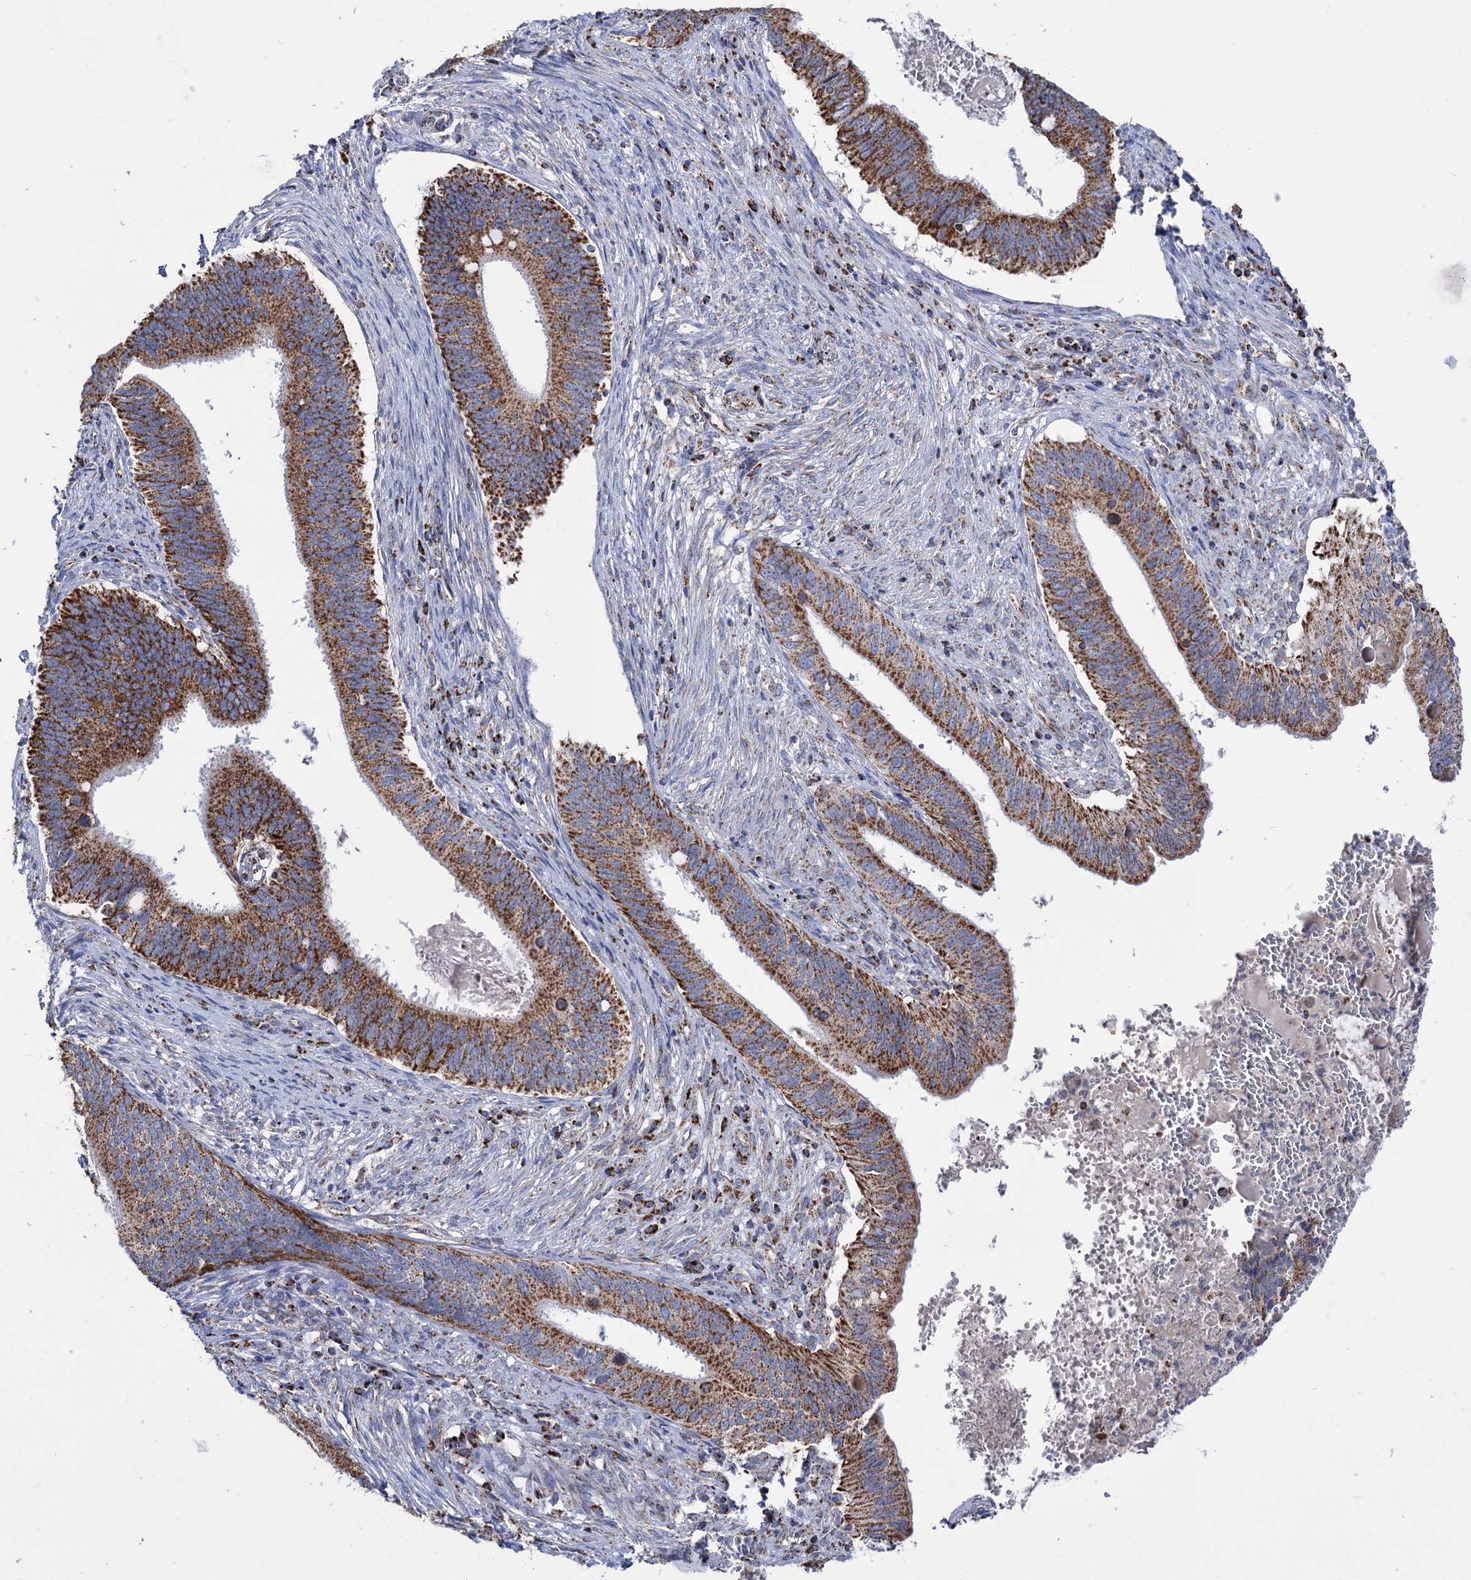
{"staining": {"intensity": "strong", "quantity": ">75%", "location": "cytoplasmic/membranous"}, "tissue": "cervical cancer", "cell_type": "Tumor cells", "image_type": "cancer", "snomed": [{"axis": "morphology", "description": "Adenocarcinoma, NOS"}, {"axis": "topography", "description": "Cervix"}], "caption": "Protein expression analysis of human cervical adenocarcinoma reveals strong cytoplasmic/membranous positivity in about >75% of tumor cells.", "gene": "ABHD10", "patient": {"sex": "female", "age": 42}}